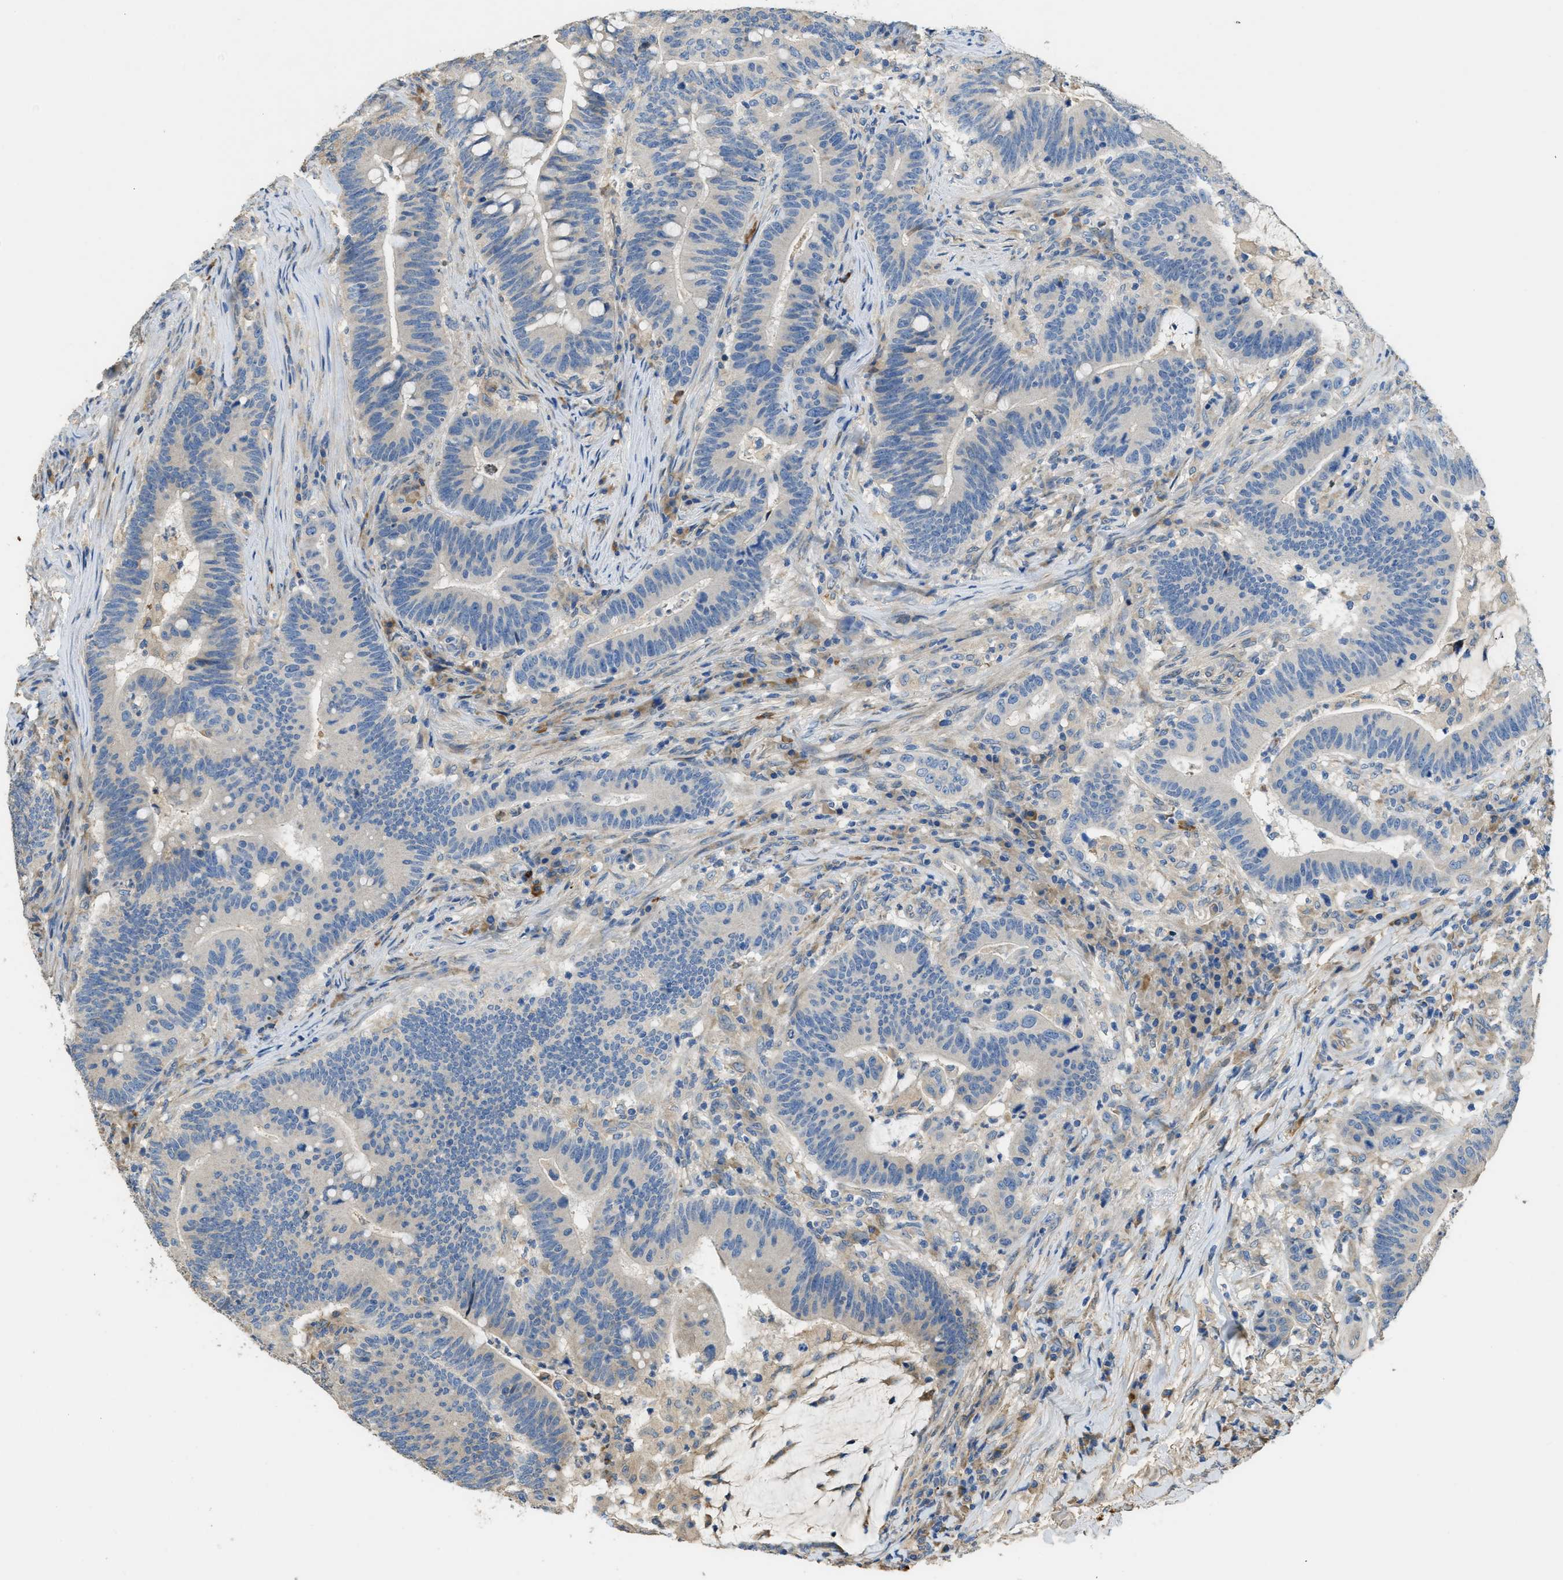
{"staining": {"intensity": "negative", "quantity": "none", "location": "none"}, "tissue": "colorectal cancer", "cell_type": "Tumor cells", "image_type": "cancer", "snomed": [{"axis": "morphology", "description": "Normal tissue, NOS"}, {"axis": "morphology", "description": "Adenocarcinoma, NOS"}, {"axis": "topography", "description": "Colon"}], "caption": "Protein analysis of colorectal cancer reveals no significant staining in tumor cells.", "gene": "RIPK2", "patient": {"sex": "female", "age": 66}}